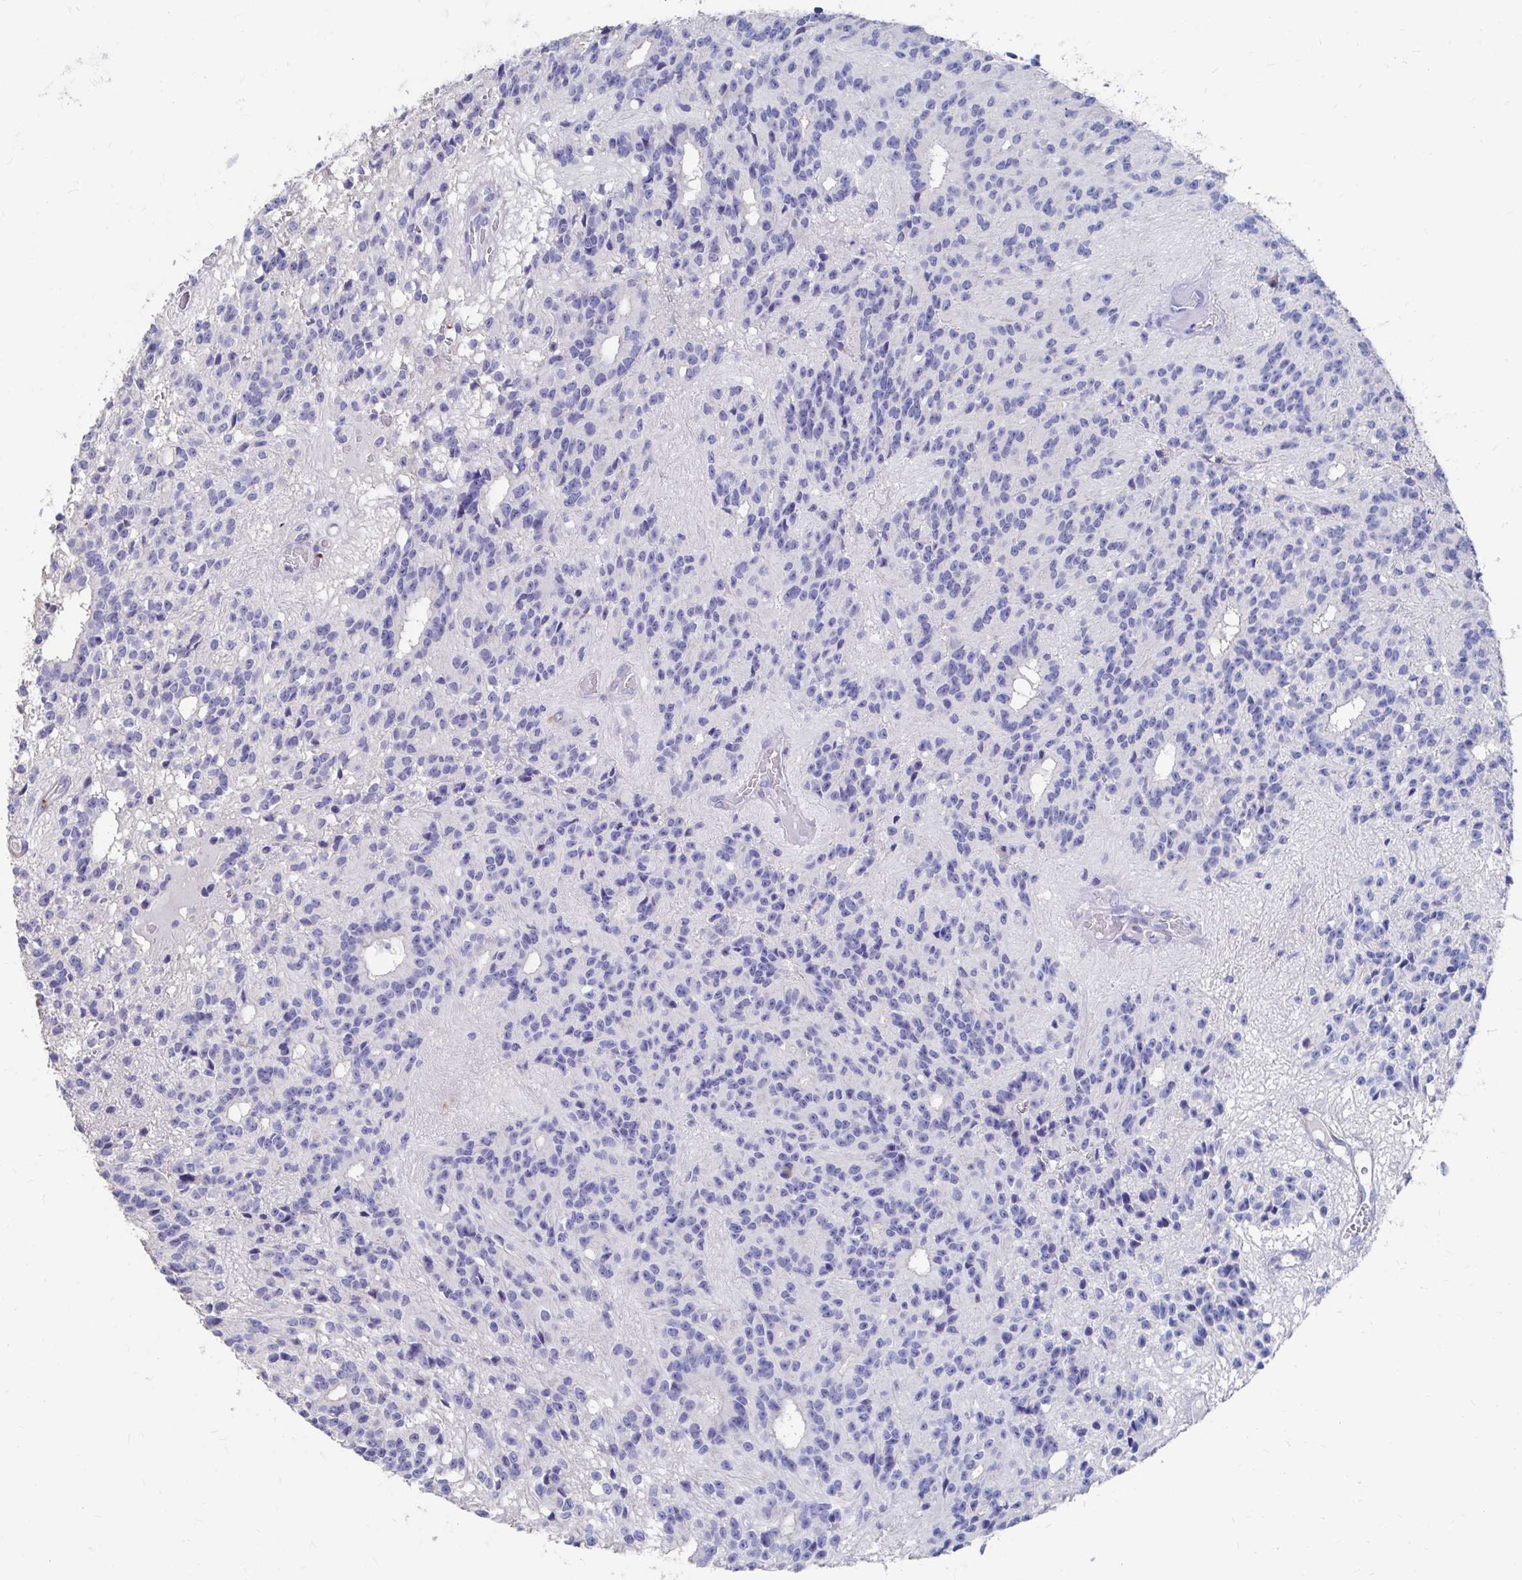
{"staining": {"intensity": "negative", "quantity": "none", "location": "none"}, "tissue": "glioma", "cell_type": "Tumor cells", "image_type": "cancer", "snomed": [{"axis": "morphology", "description": "Glioma, malignant, Low grade"}, {"axis": "topography", "description": "Brain"}], "caption": "The micrograph demonstrates no significant positivity in tumor cells of malignant glioma (low-grade).", "gene": "LAMC3", "patient": {"sex": "male", "age": 31}}